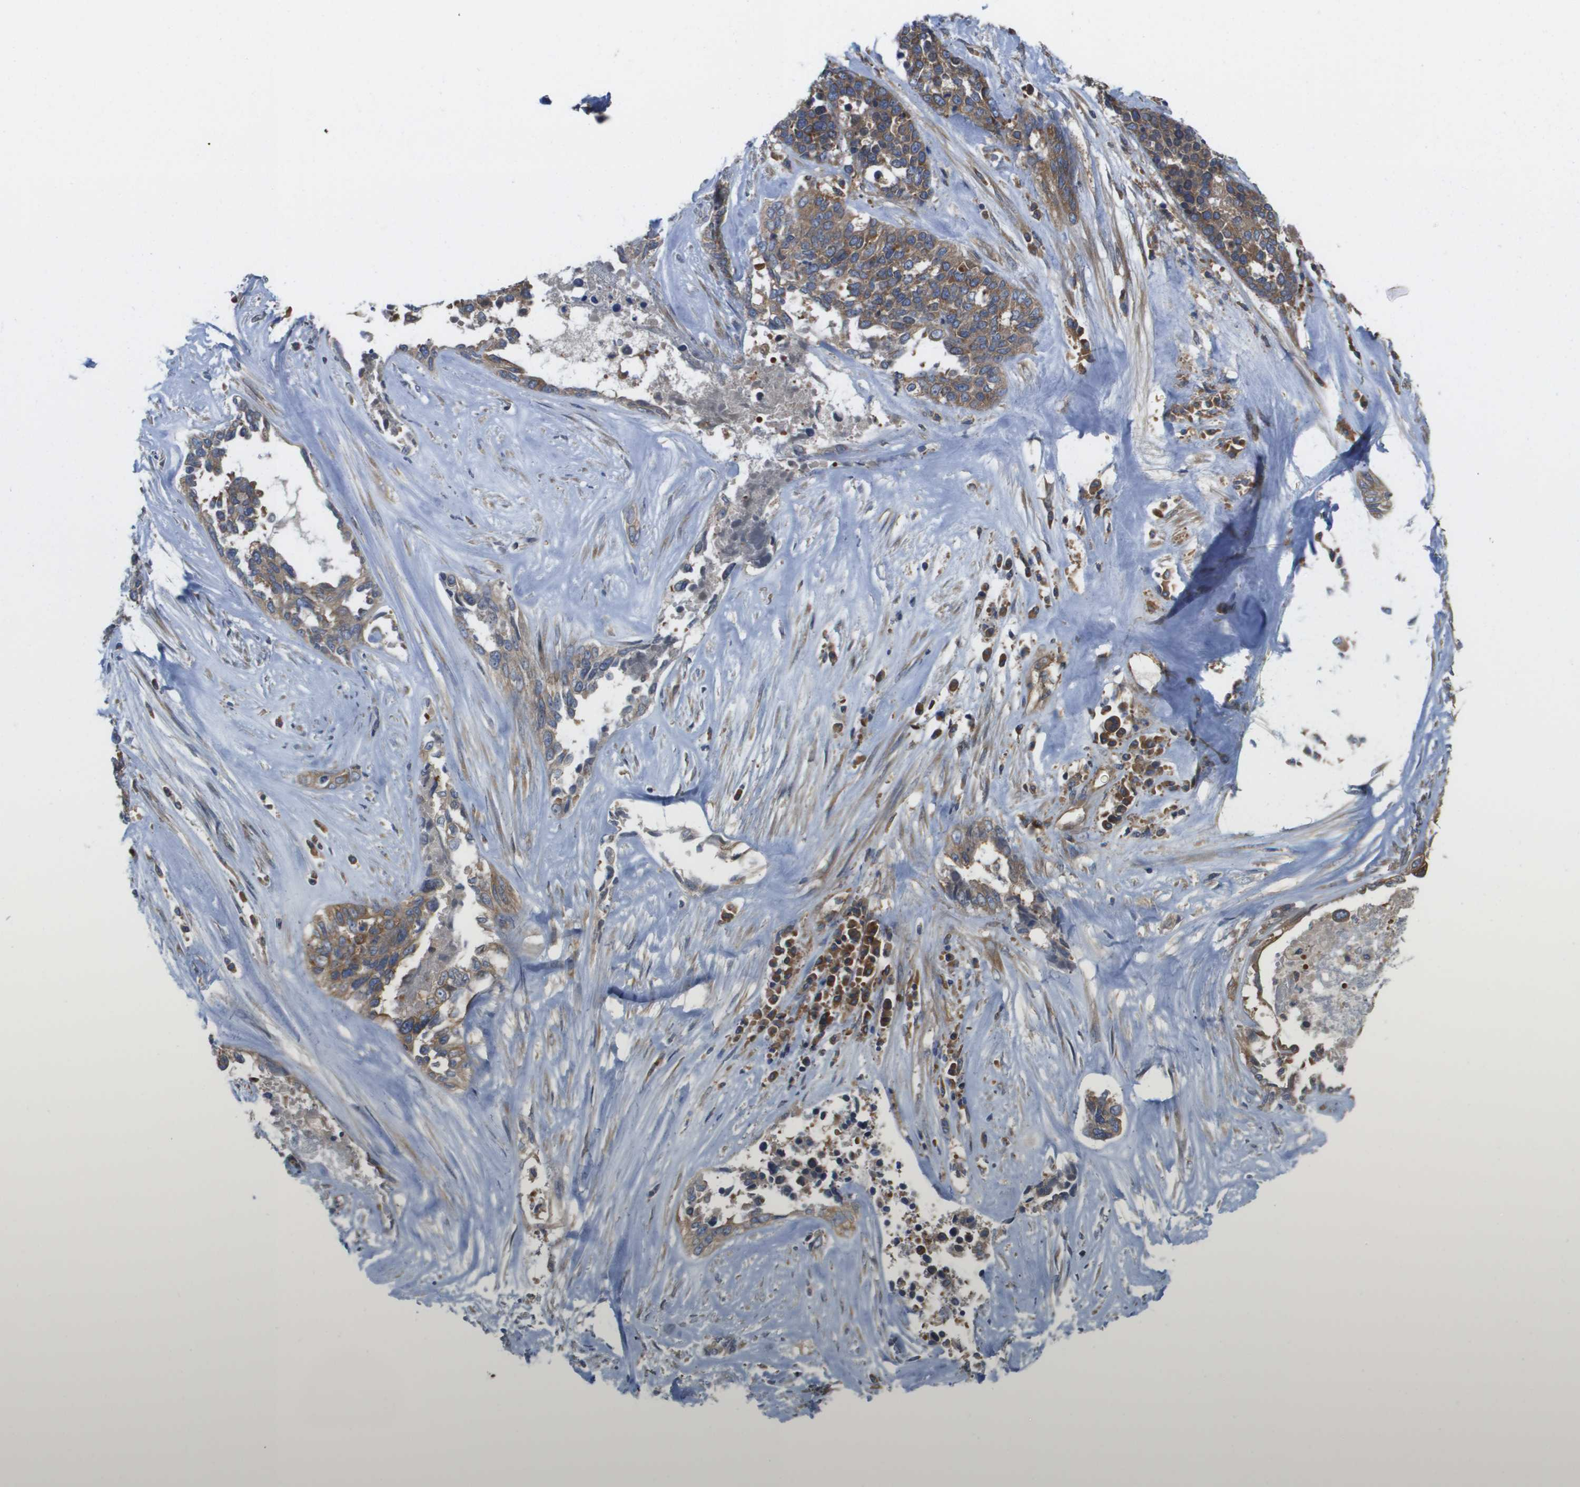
{"staining": {"intensity": "moderate", "quantity": ">75%", "location": "cytoplasmic/membranous"}, "tissue": "ovarian cancer", "cell_type": "Tumor cells", "image_type": "cancer", "snomed": [{"axis": "morphology", "description": "Cystadenocarcinoma, serous, NOS"}, {"axis": "topography", "description": "Ovary"}], "caption": "About >75% of tumor cells in ovarian serous cystadenocarcinoma show moderate cytoplasmic/membranous protein expression as visualized by brown immunohistochemical staining.", "gene": "EIF4G2", "patient": {"sex": "female", "age": 44}}